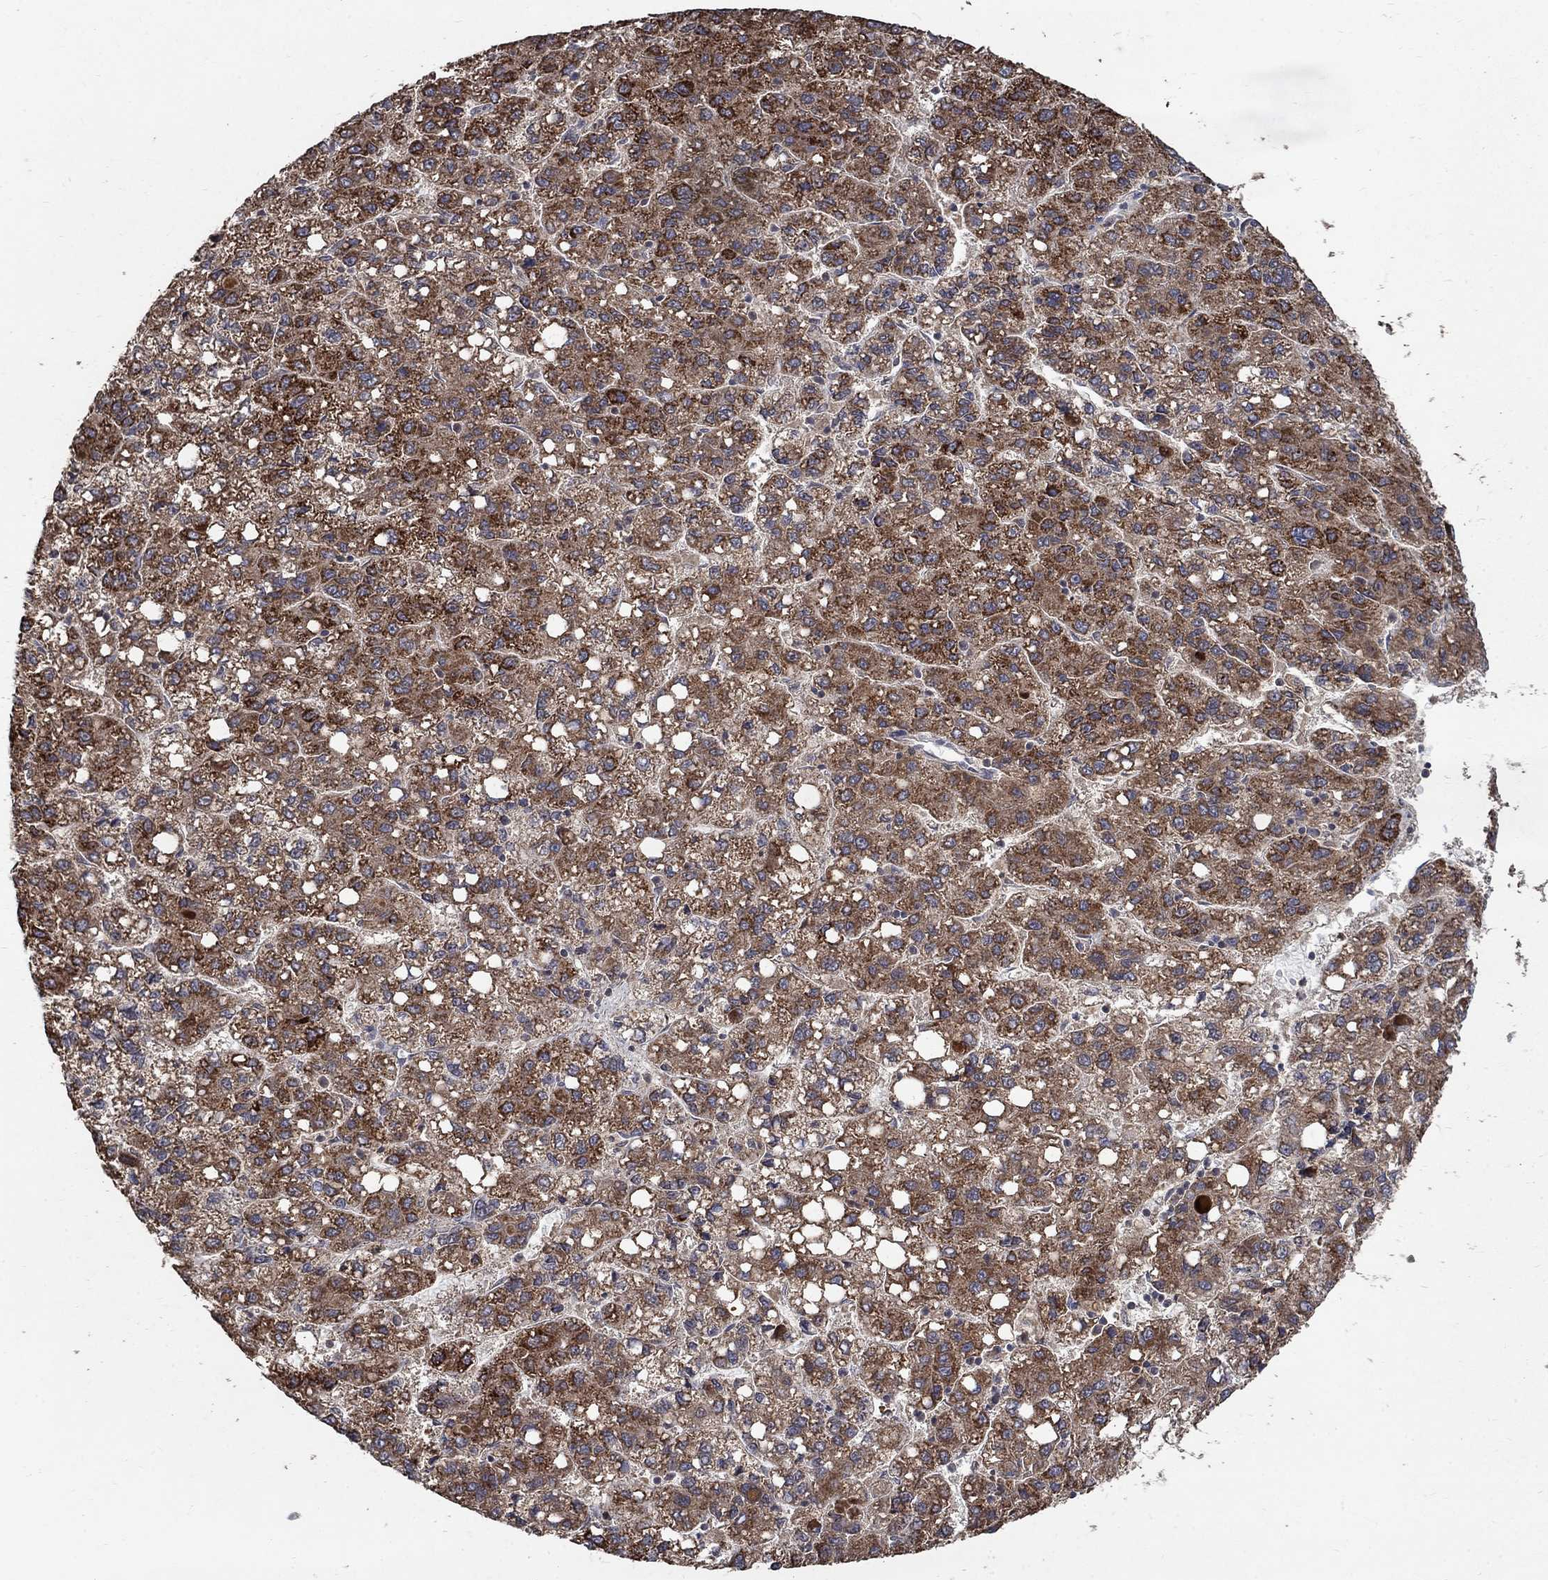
{"staining": {"intensity": "strong", "quantity": "25%-75%", "location": "cytoplasmic/membranous"}, "tissue": "liver cancer", "cell_type": "Tumor cells", "image_type": "cancer", "snomed": [{"axis": "morphology", "description": "Carcinoma, Hepatocellular, NOS"}, {"axis": "topography", "description": "Liver"}], "caption": "Brown immunohistochemical staining in liver cancer (hepatocellular carcinoma) exhibits strong cytoplasmic/membranous expression in about 25%-75% of tumor cells.", "gene": "C17orf75", "patient": {"sex": "female", "age": 82}}